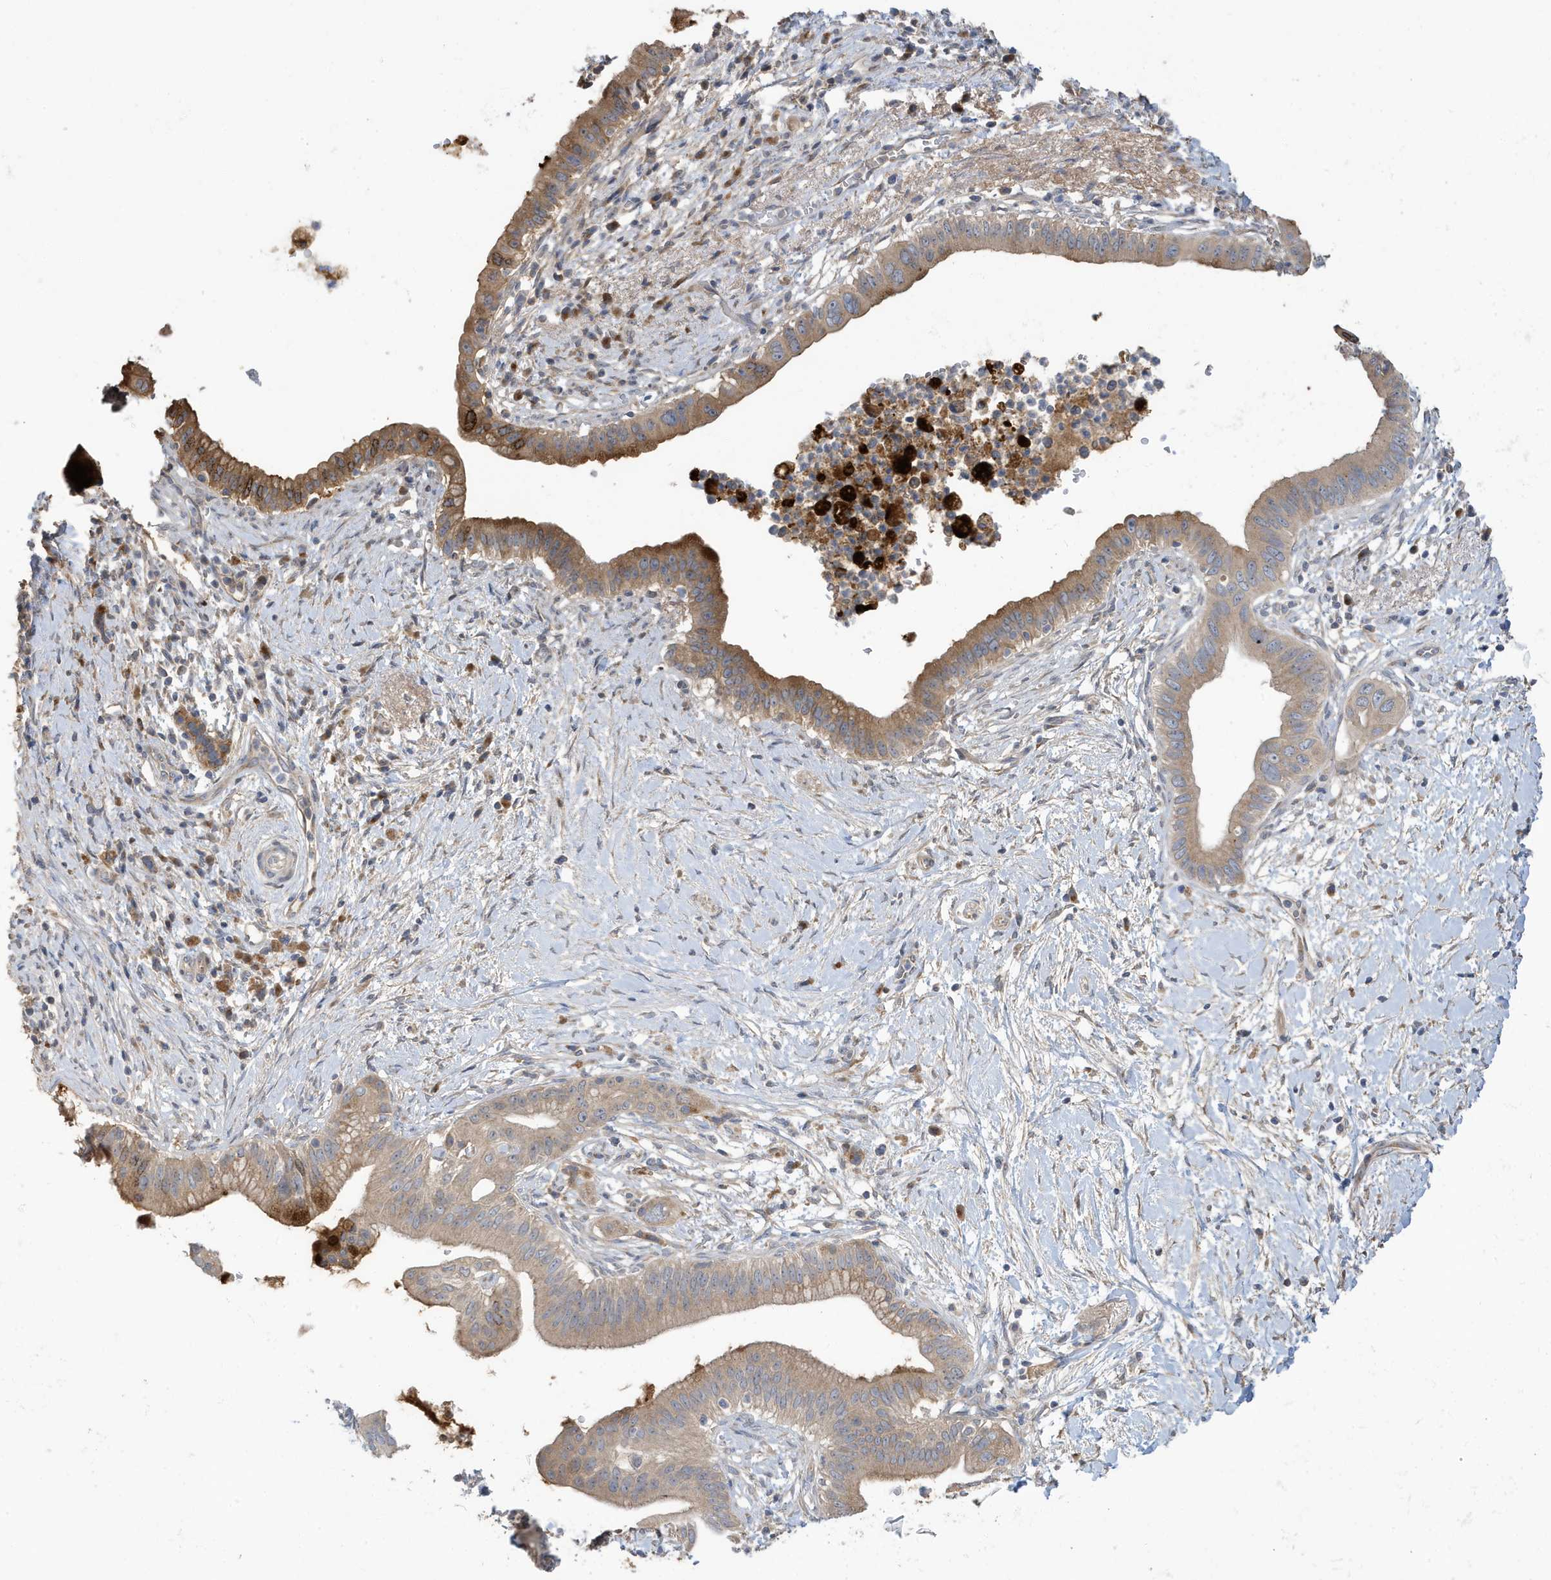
{"staining": {"intensity": "moderate", "quantity": "<25%", "location": "cytoplasmic/membranous"}, "tissue": "pancreatic cancer", "cell_type": "Tumor cells", "image_type": "cancer", "snomed": [{"axis": "morphology", "description": "Adenocarcinoma, NOS"}, {"axis": "topography", "description": "Pancreas"}], "caption": "IHC (DAB (3,3'-diaminobenzidine)) staining of pancreatic cancer displays moderate cytoplasmic/membranous protein expression in approximately <25% of tumor cells. (Stains: DAB (3,3'-diaminobenzidine) in brown, nuclei in blue, Microscopy: brightfield microscopy at high magnification).", "gene": "LAPTM4A", "patient": {"sex": "male", "age": 68}}